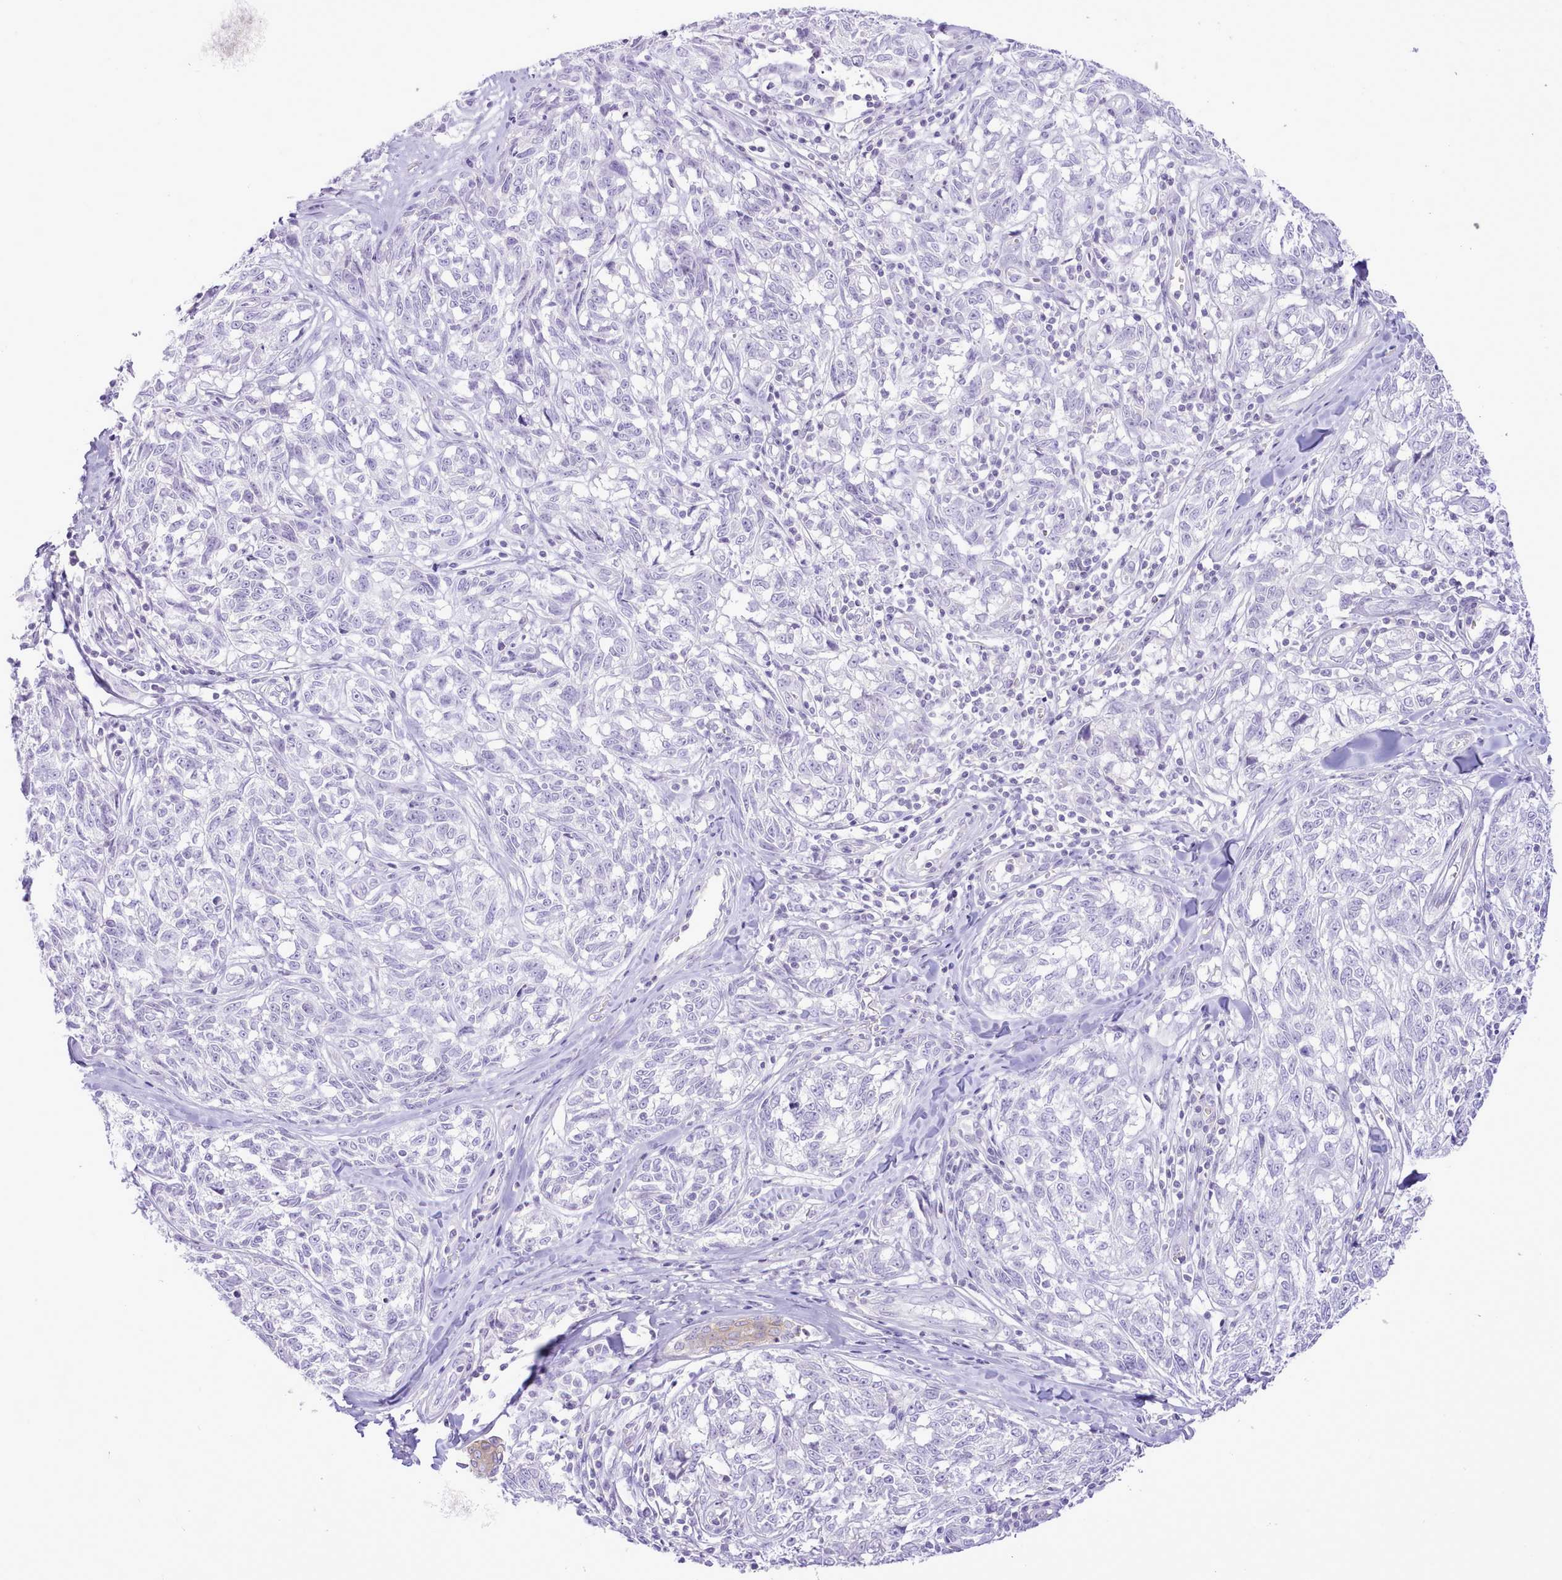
{"staining": {"intensity": "negative", "quantity": "none", "location": "none"}, "tissue": "melanoma", "cell_type": "Tumor cells", "image_type": "cancer", "snomed": [{"axis": "morphology", "description": "Normal tissue, NOS"}, {"axis": "morphology", "description": "Malignant melanoma, NOS"}, {"axis": "topography", "description": "Skin"}], "caption": "IHC histopathology image of neoplastic tissue: melanoma stained with DAB displays no significant protein staining in tumor cells.", "gene": "MDFI", "patient": {"sex": "female", "age": 64}}